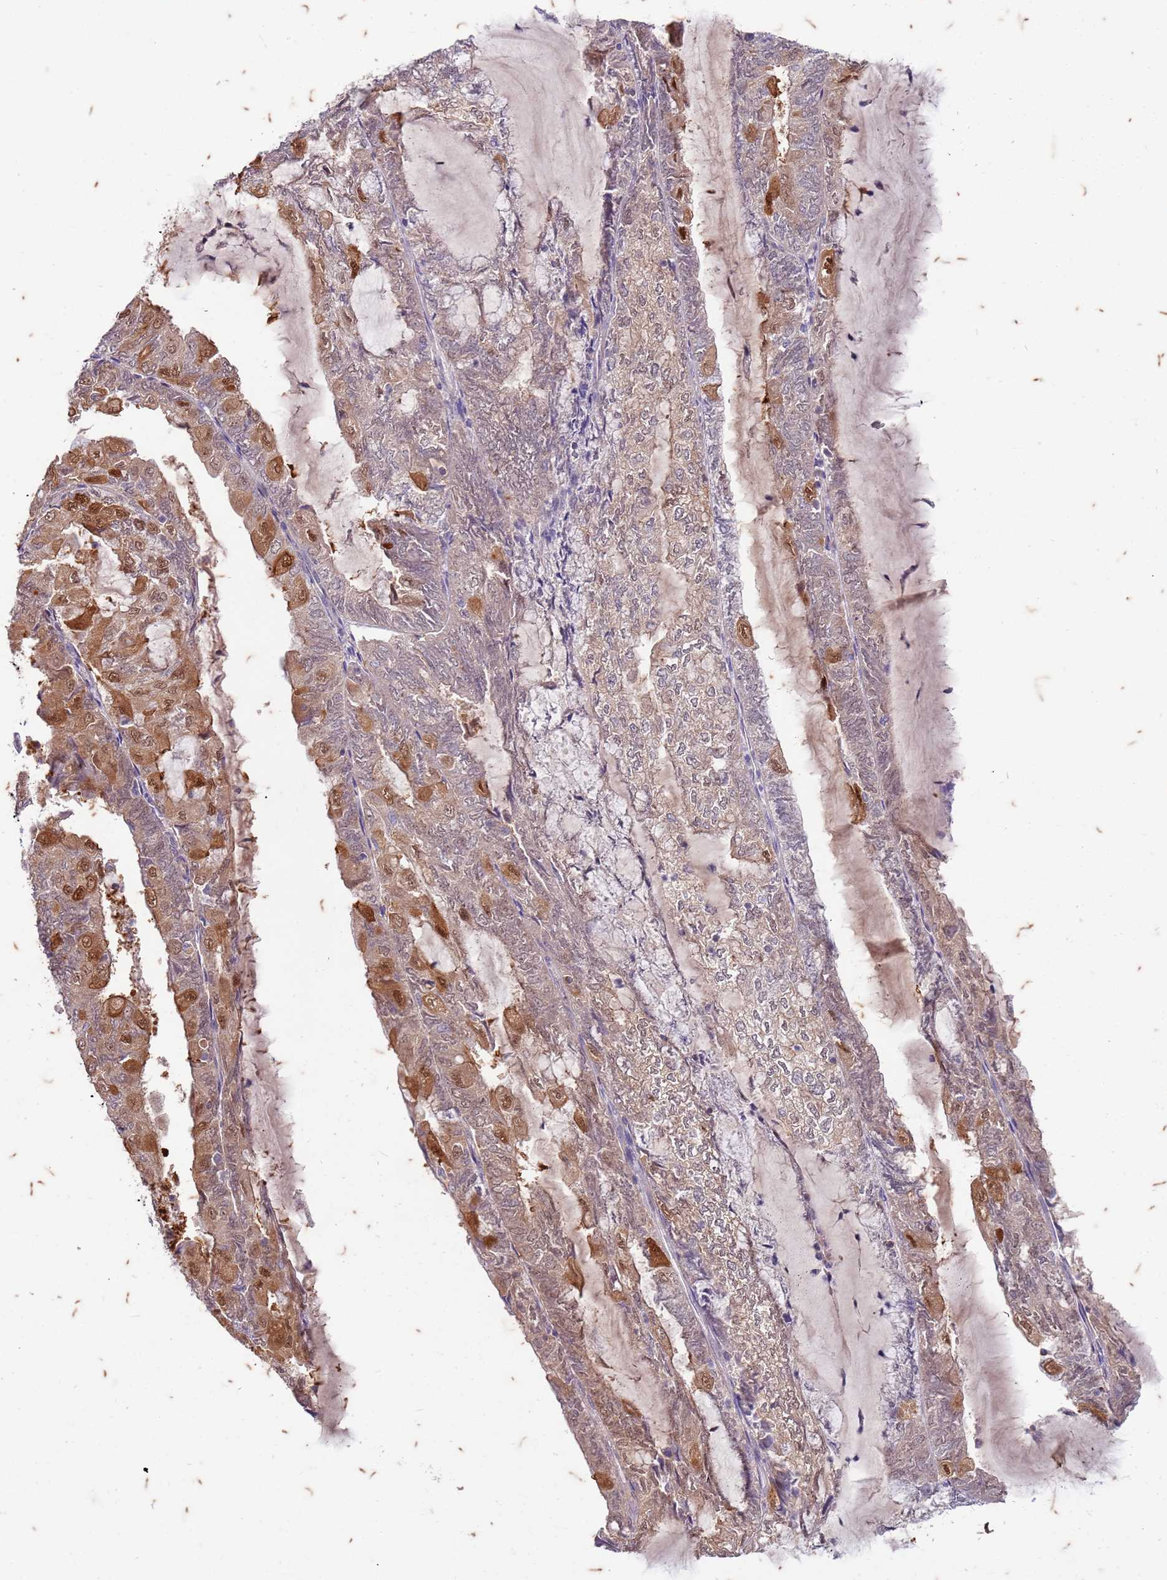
{"staining": {"intensity": "moderate", "quantity": "<25%", "location": "cytoplasmic/membranous,nuclear"}, "tissue": "endometrial cancer", "cell_type": "Tumor cells", "image_type": "cancer", "snomed": [{"axis": "morphology", "description": "Adenocarcinoma, NOS"}, {"axis": "topography", "description": "Endometrium"}], "caption": "Endometrial cancer (adenocarcinoma) stained for a protein displays moderate cytoplasmic/membranous and nuclear positivity in tumor cells.", "gene": "RAPGEF3", "patient": {"sex": "female", "age": 81}}